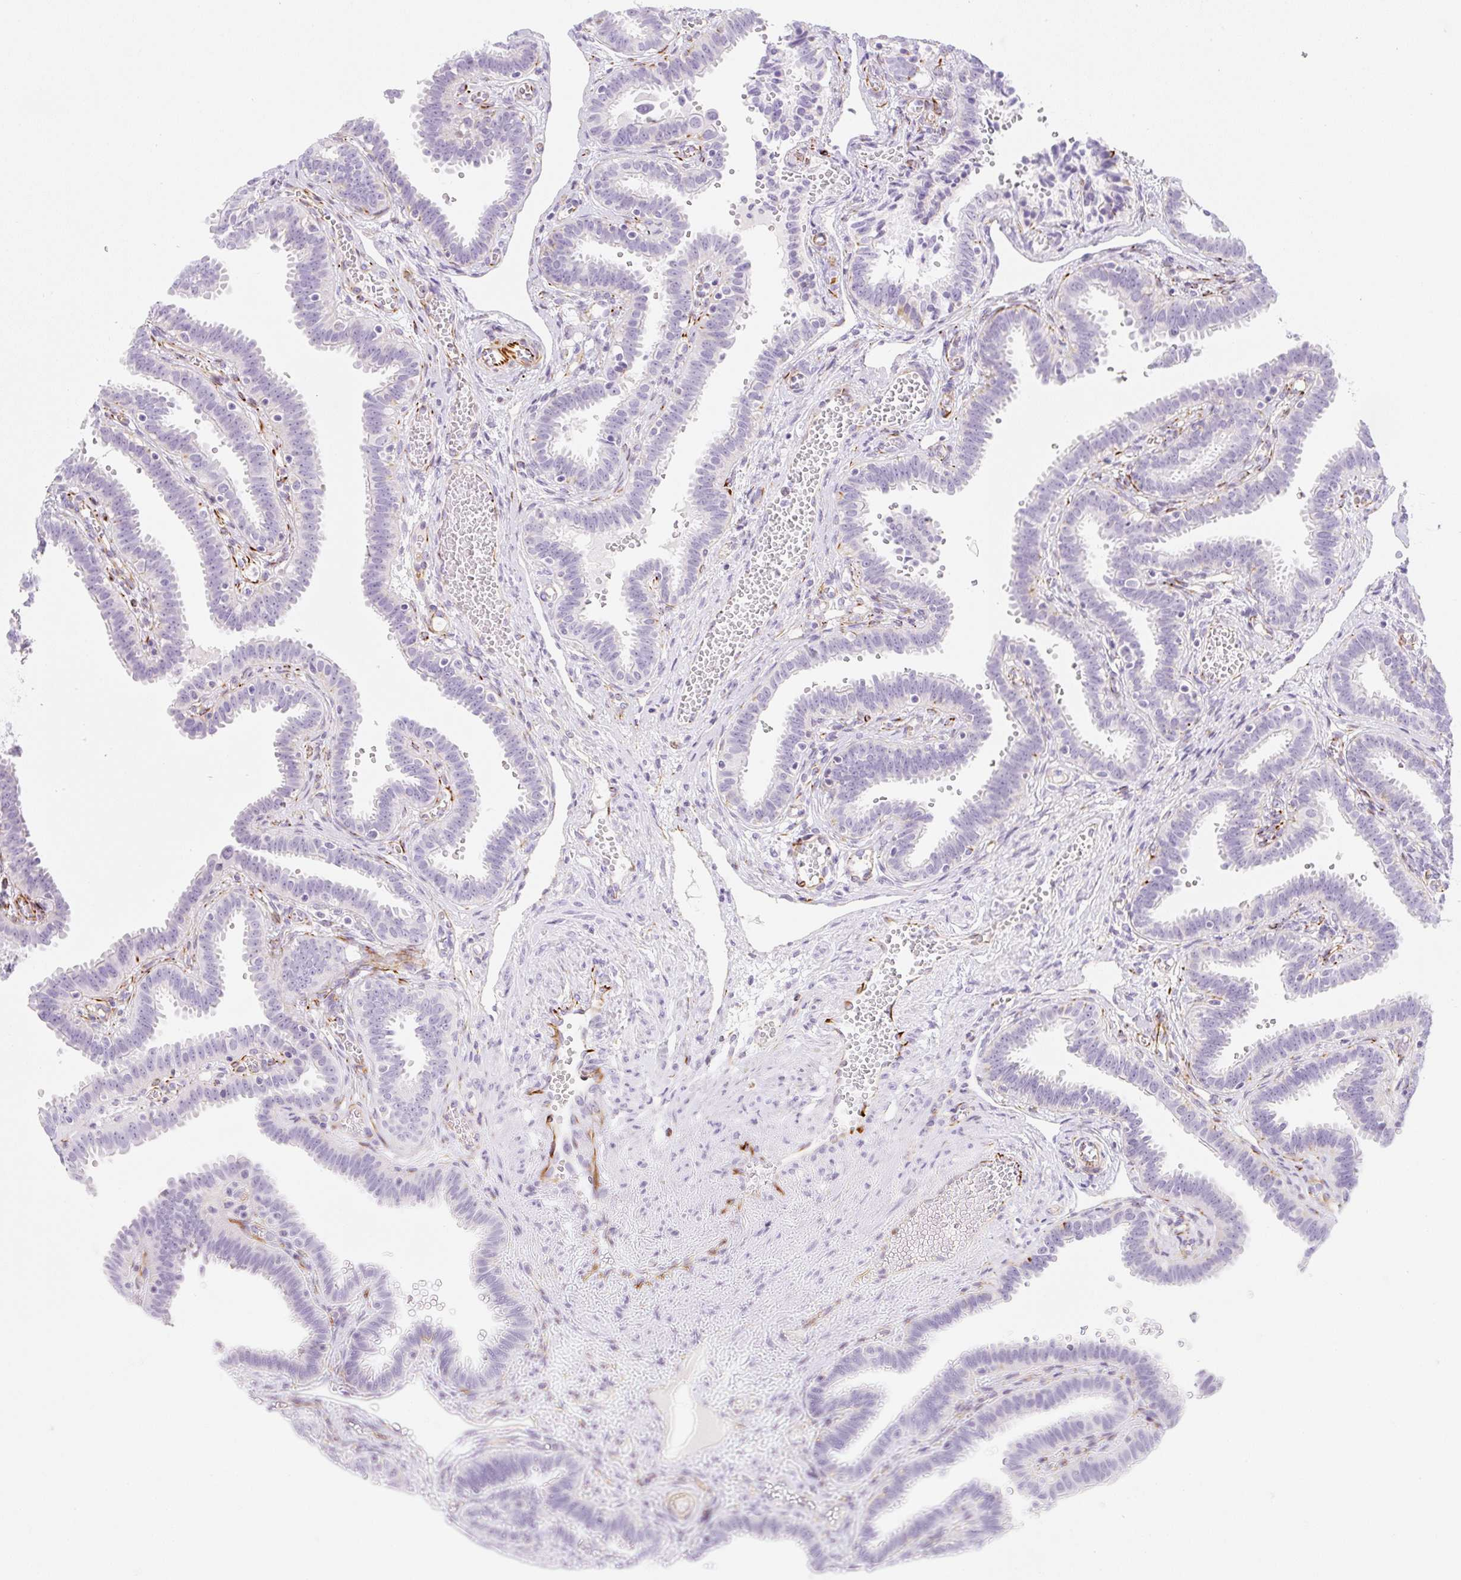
{"staining": {"intensity": "negative", "quantity": "none", "location": "none"}, "tissue": "fallopian tube", "cell_type": "Glandular cells", "image_type": "normal", "snomed": [{"axis": "morphology", "description": "Normal tissue, NOS"}, {"axis": "topography", "description": "Fallopian tube"}], "caption": "IHC histopathology image of benign human fallopian tube stained for a protein (brown), which shows no staining in glandular cells. (DAB IHC with hematoxylin counter stain).", "gene": "ZNF689", "patient": {"sex": "female", "age": 37}}